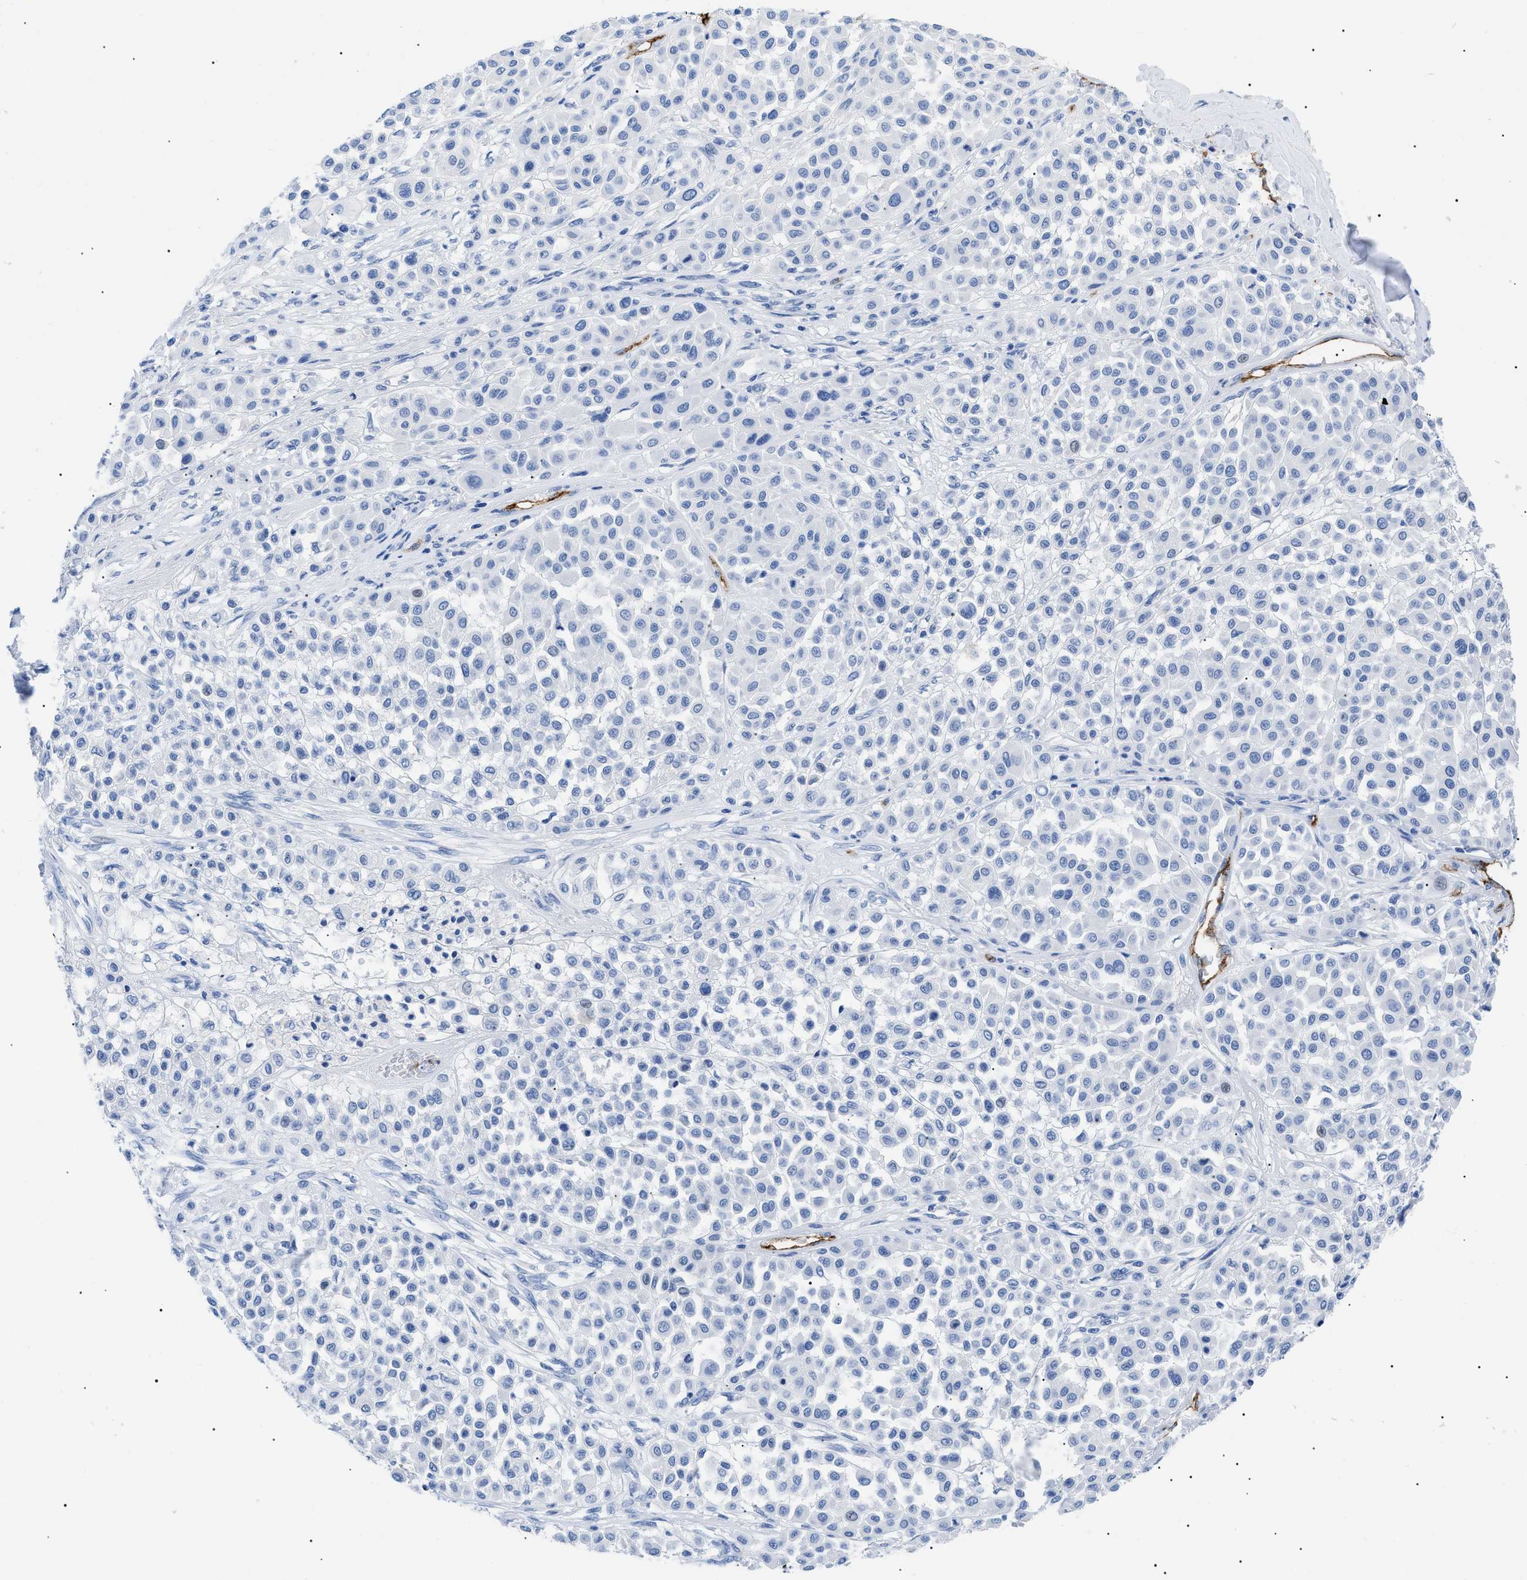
{"staining": {"intensity": "negative", "quantity": "none", "location": "none"}, "tissue": "melanoma", "cell_type": "Tumor cells", "image_type": "cancer", "snomed": [{"axis": "morphology", "description": "Malignant melanoma, Metastatic site"}, {"axis": "topography", "description": "Soft tissue"}], "caption": "A histopathology image of malignant melanoma (metastatic site) stained for a protein reveals no brown staining in tumor cells.", "gene": "PODXL", "patient": {"sex": "male", "age": 41}}